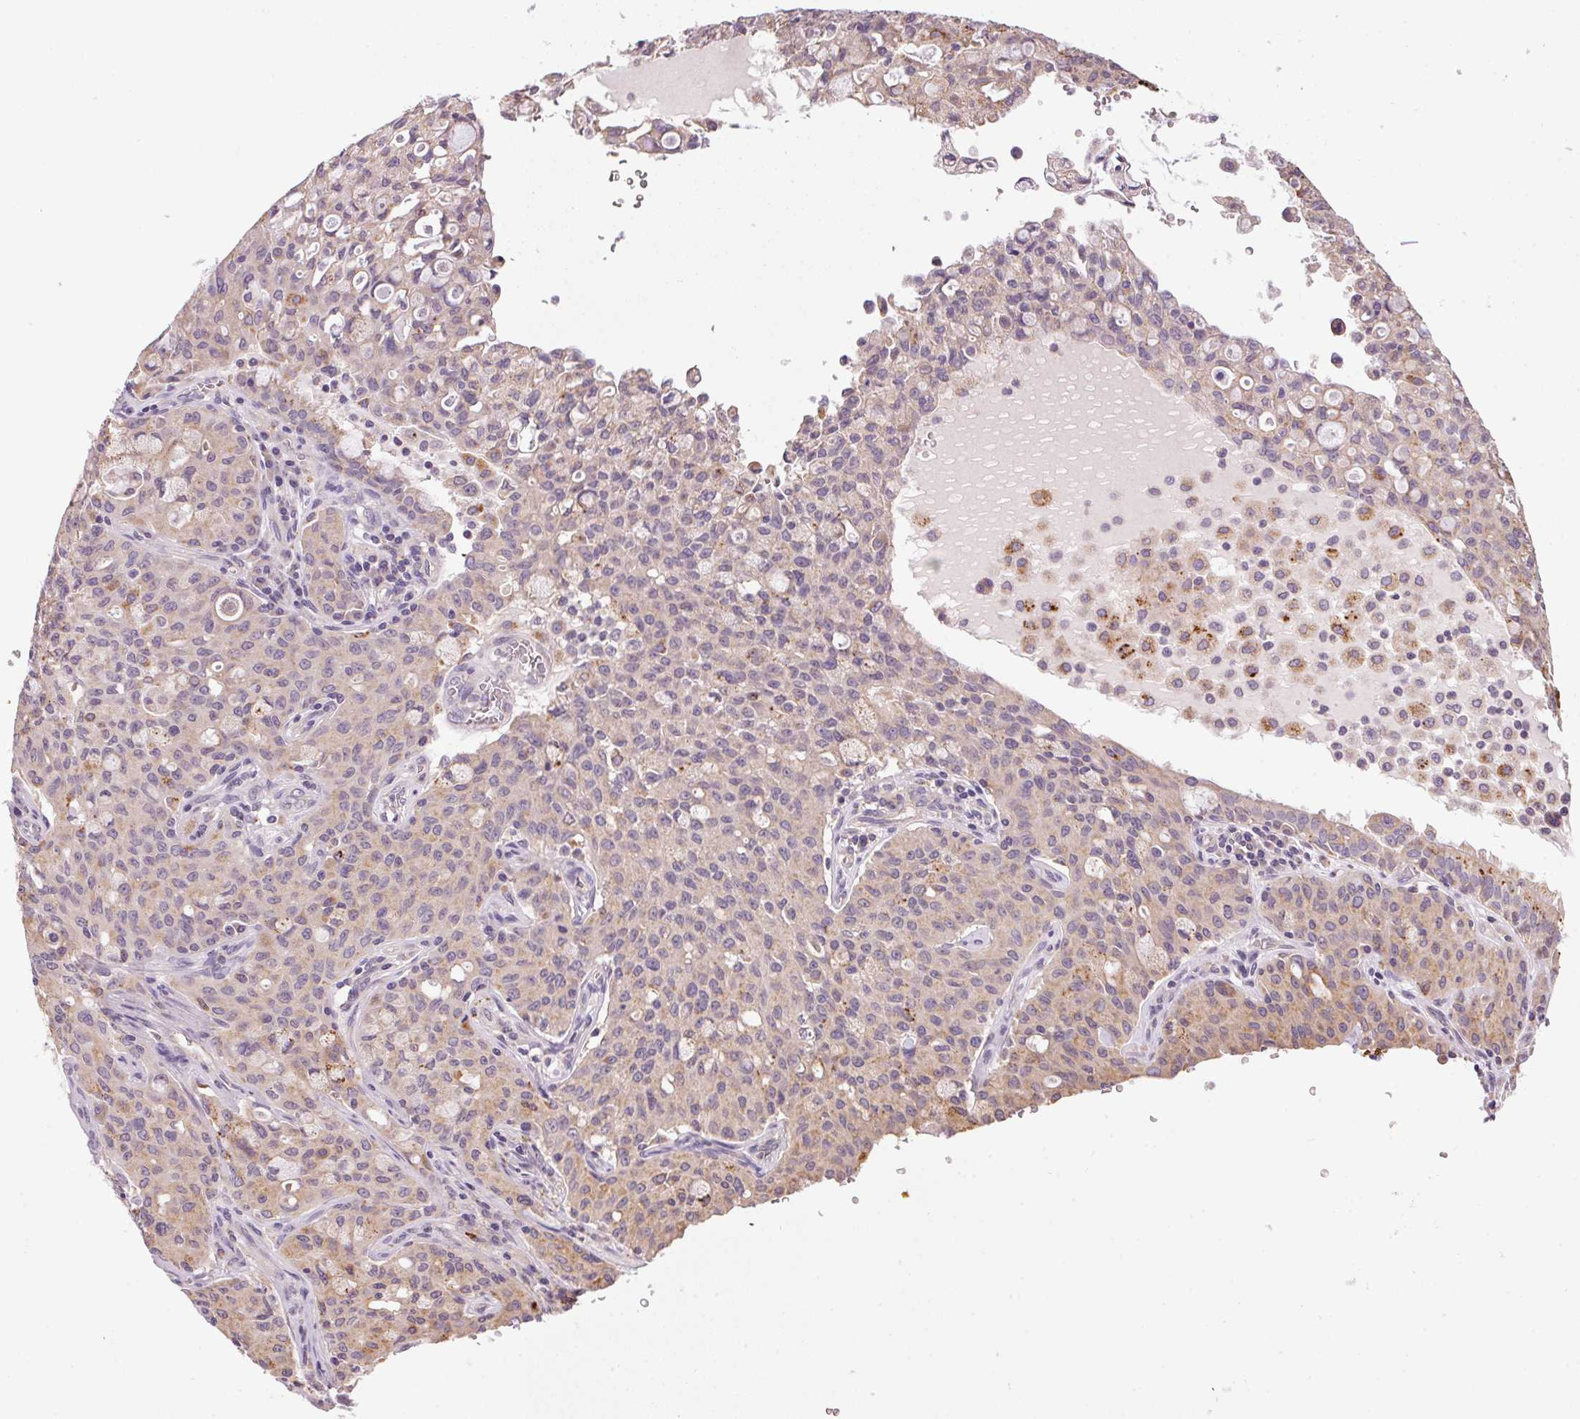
{"staining": {"intensity": "weak", "quantity": "25%-75%", "location": "cytoplasmic/membranous"}, "tissue": "lung cancer", "cell_type": "Tumor cells", "image_type": "cancer", "snomed": [{"axis": "morphology", "description": "Adenocarcinoma, NOS"}, {"axis": "topography", "description": "Lung"}], "caption": "Lung cancer tissue reveals weak cytoplasmic/membranous expression in about 25%-75% of tumor cells", "gene": "ADH5", "patient": {"sex": "female", "age": 44}}